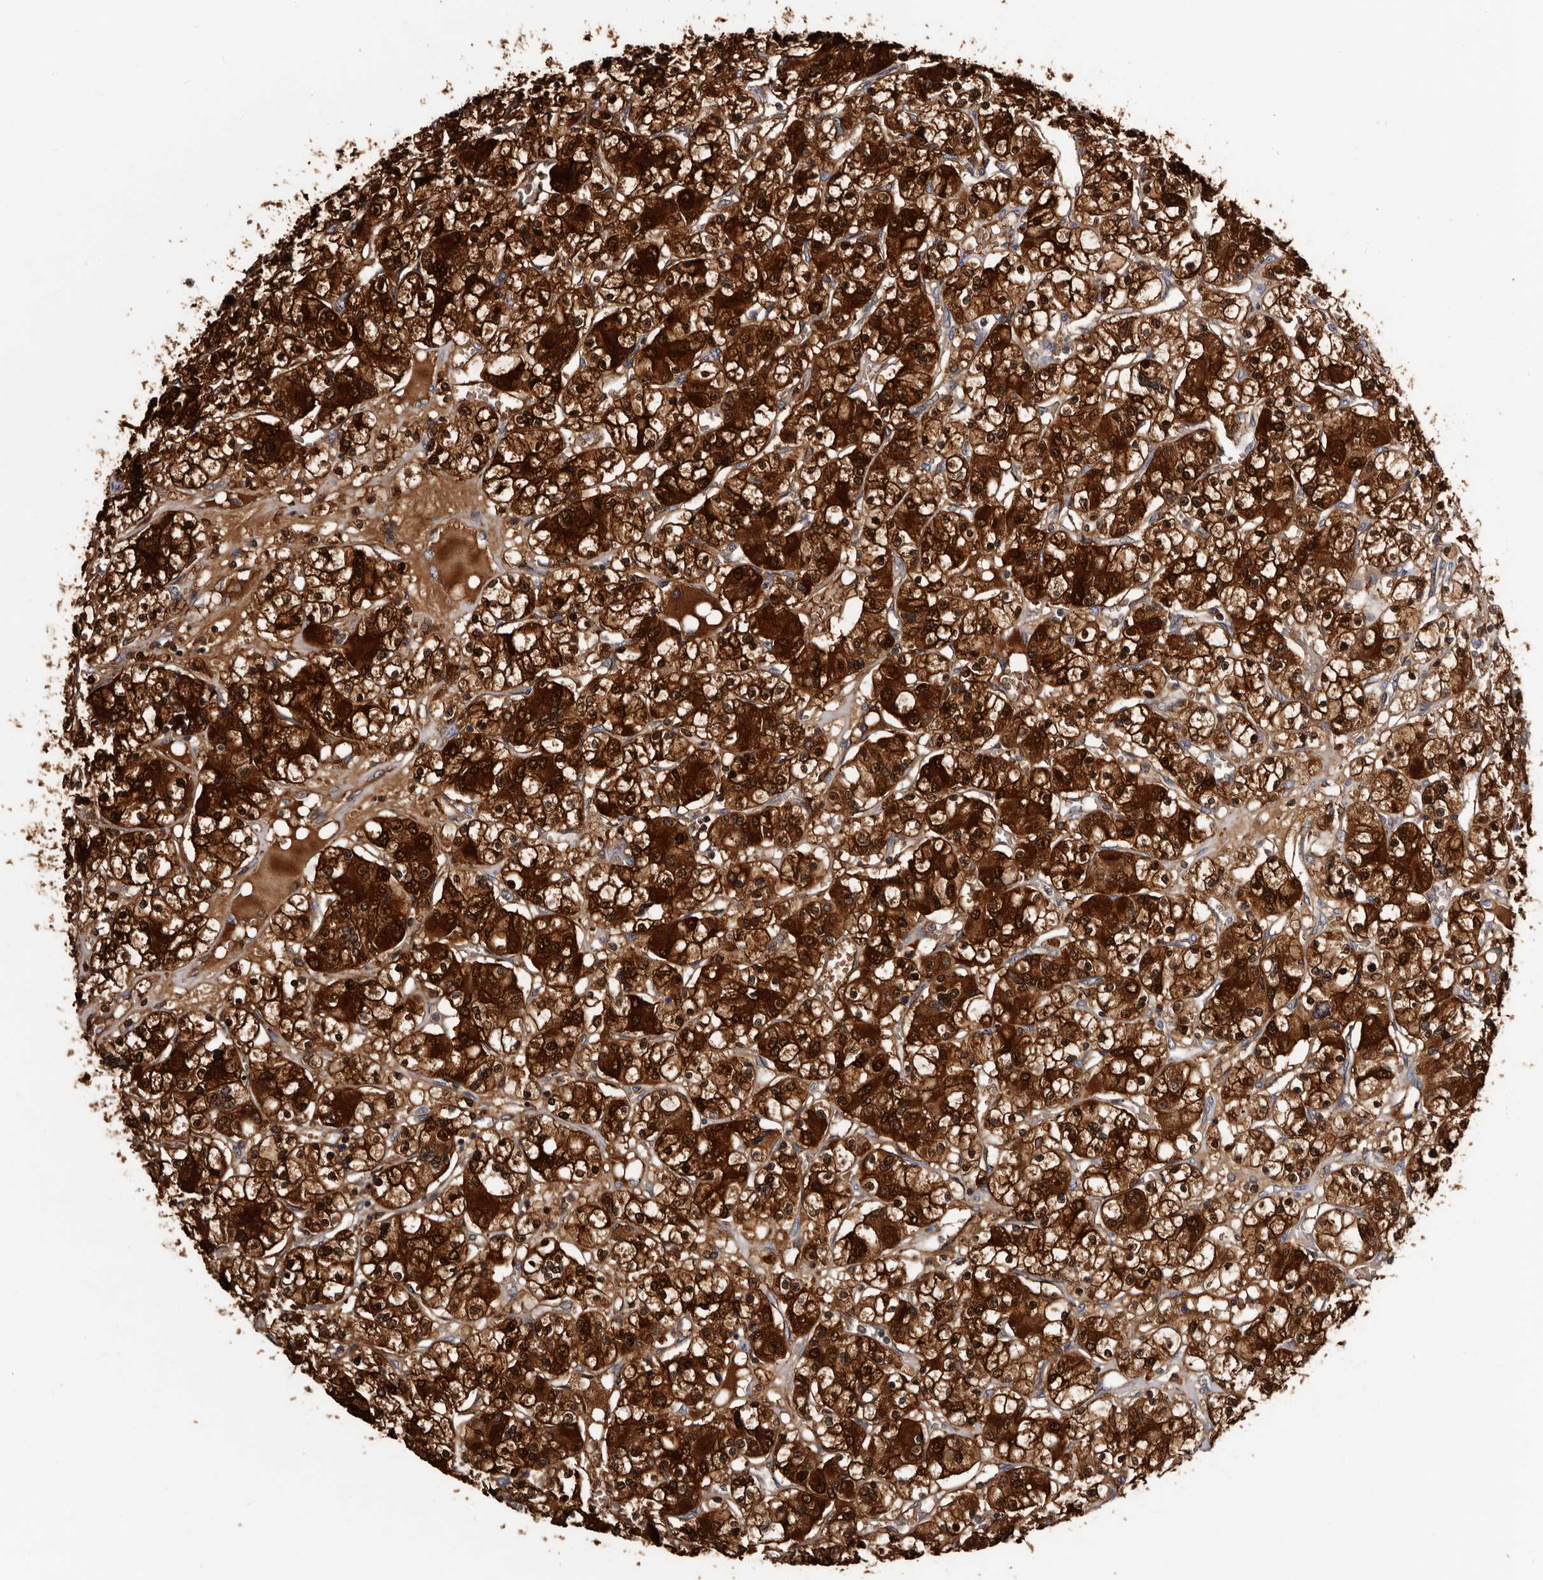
{"staining": {"intensity": "strong", "quantity": ">75%", "location": "cytoplasmic/membranous,nuclear"}, "tissue": "renal cancer", "cell_type": "Tumor cells", "image_type": "cancer", "snomed": [{"axis": "morphology", "description": "Adenocarcinoma, NOS"}, {"axis": "topography", "description": "Kidney"}], "caption": "Adenocarcinoma (renal) stained for a protein (brown) reveals strong cytoplasmic/membranous and nuclear positive staining in about >75% of tumor cells.", "gene": "DNPH1", "patient": {"sex": "female", "age": 59}}